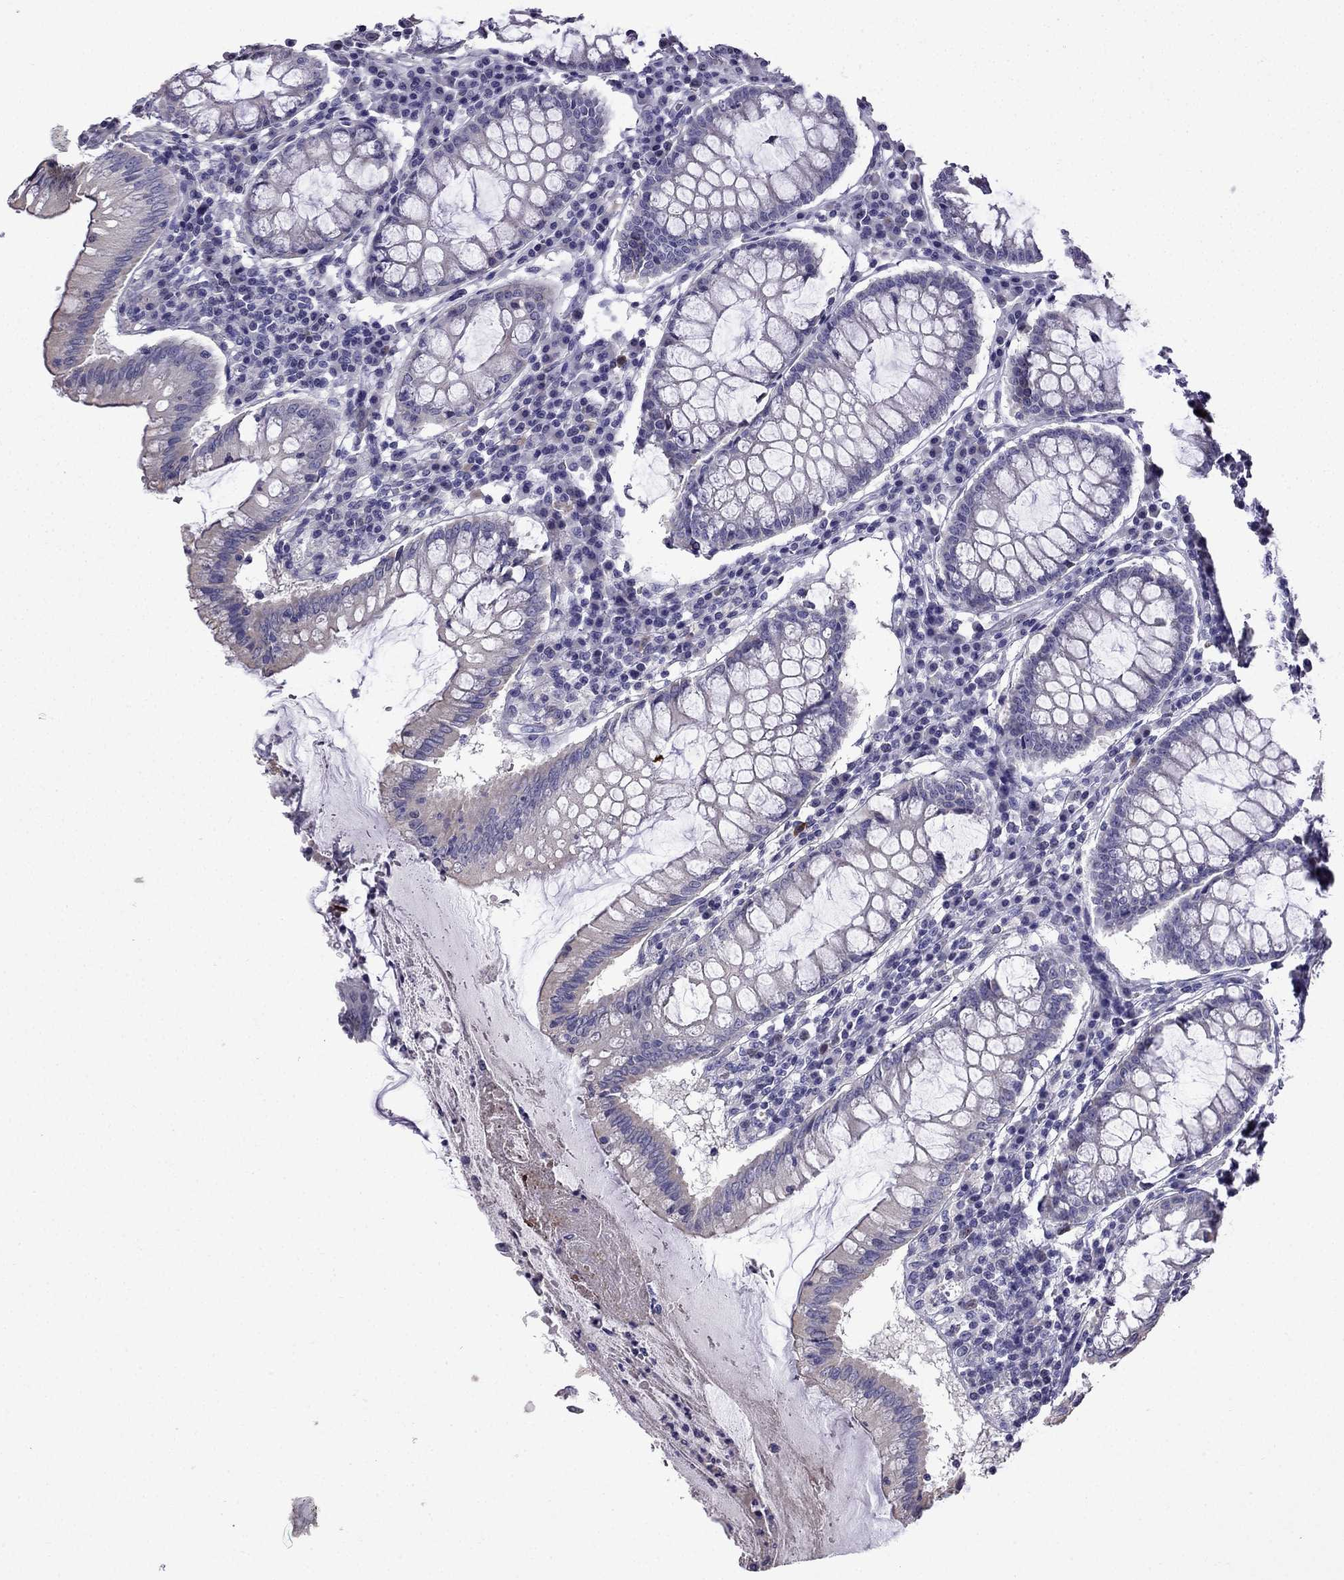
{"staining": {"intensity": "negative", "quantity": "none", "location": "none"}, "tissue": "colorectal cancer", "cell_type": "Tumor cells", "image_type": "cancer", "snomed": [{"axis": "morphology", "description": "Adenocarcinoma, NOS"}, {"axis": "topography", "description": "Colon"}], "caption": "Immunohistochemistry (IHC) image of neoplastic tissue: human colorectal cancer stained with DAB (3,3'-diaminobenzidine) shows no significant protein expression in tumor cells.", "gene": "UHRF1", "patient": {"sex": "female", "age": 70}}